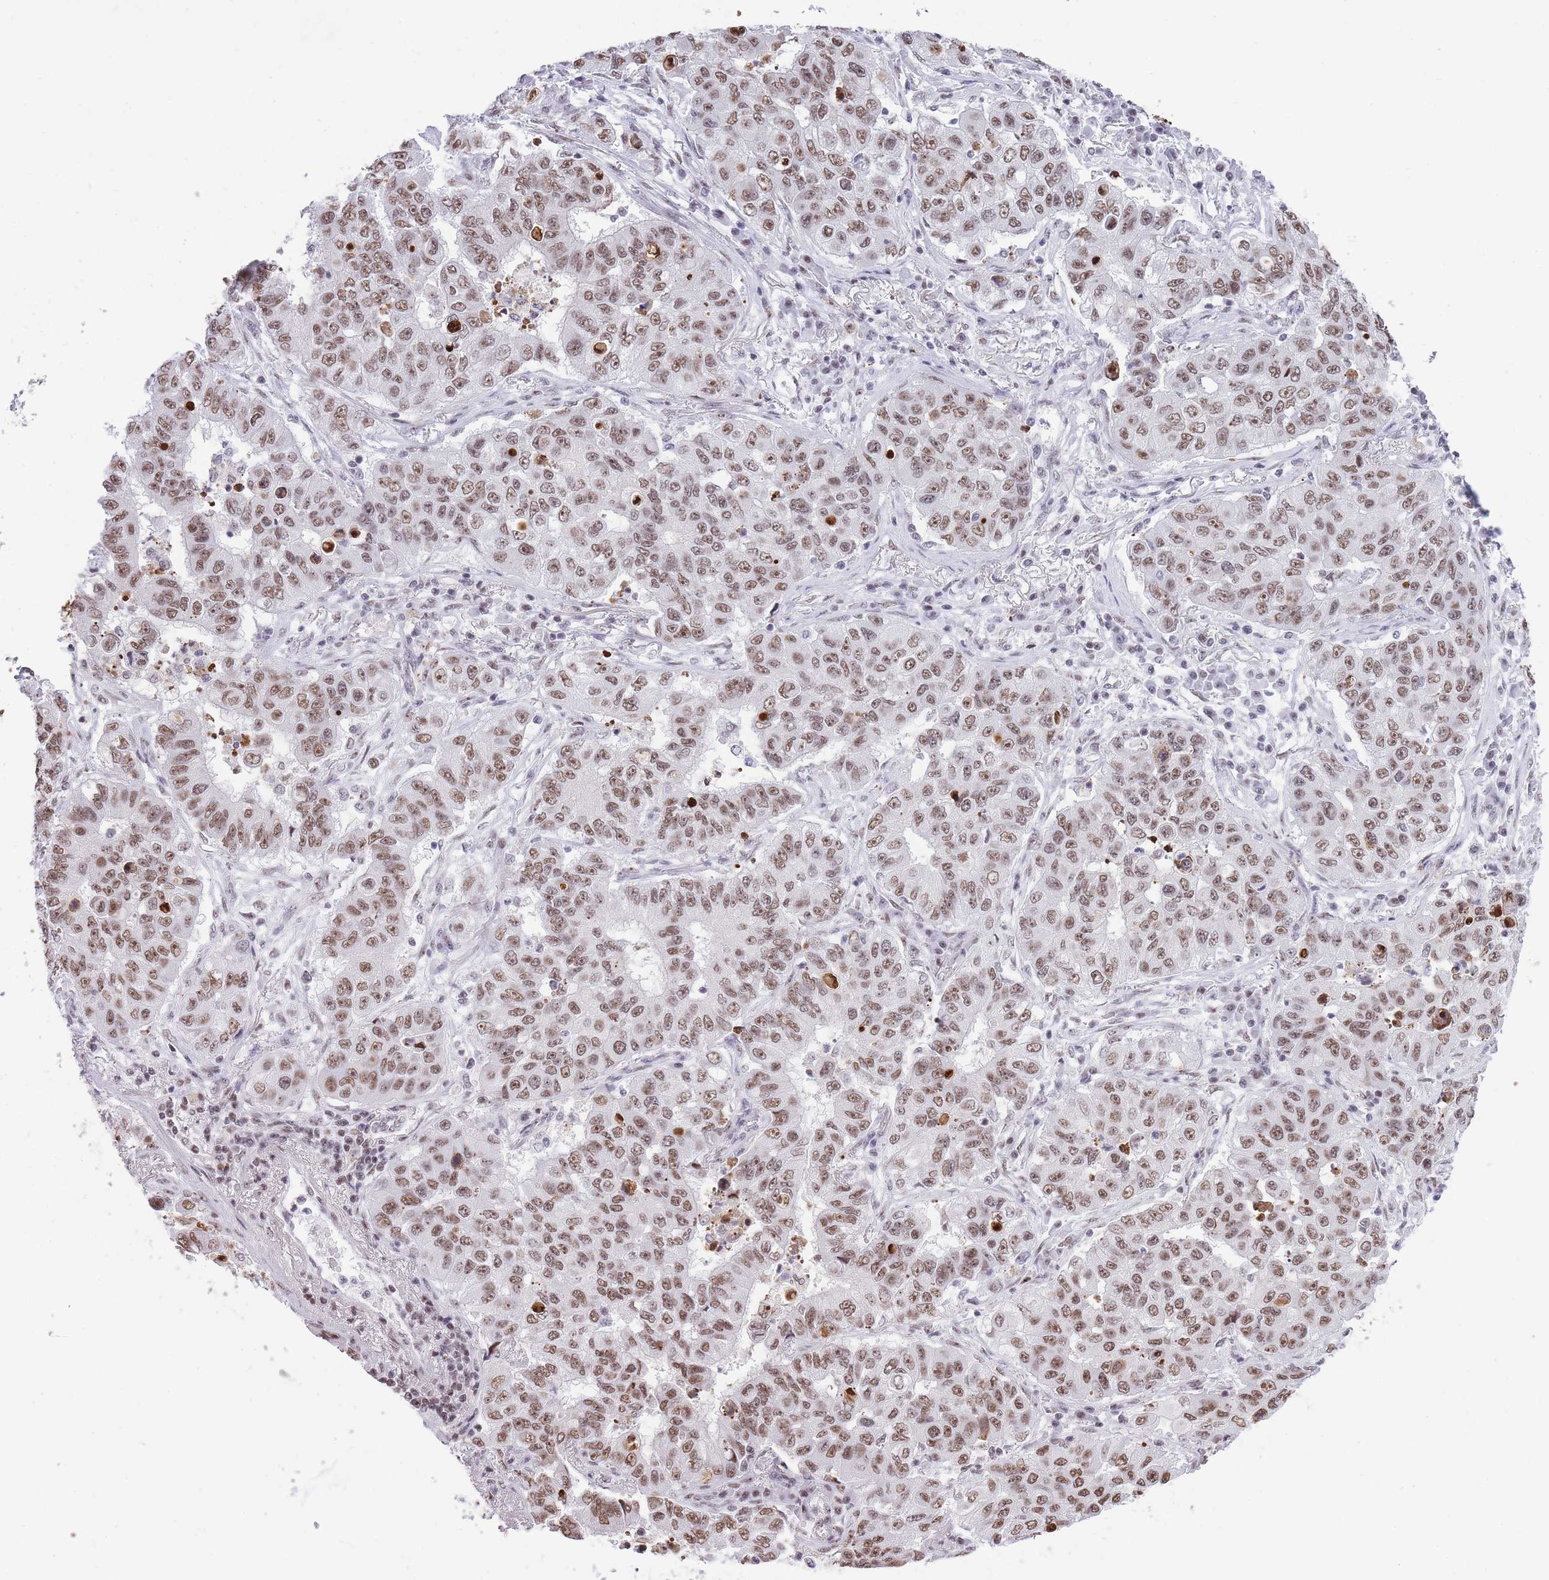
{"staining": {"intensity": "moderate", "quantity": ">75%", "location": "nuclear"}, "tissue": "lung cancer", "cell_type": "Tumor cells", "image_type": "cancer", "snomed": [{"axis": "morphology", "description": "Squamous cell carcinoma, NOS"}, {"axis": "topography", "description": "Lung"}], "caption": "Protein expression analysis of lung cancer (squamous cell carcinoma) reveals moderate nuclear positivity in about >75% of tumor cells.", "gene": "EVC2", "patient": {"sex": "male", "age": 74}}